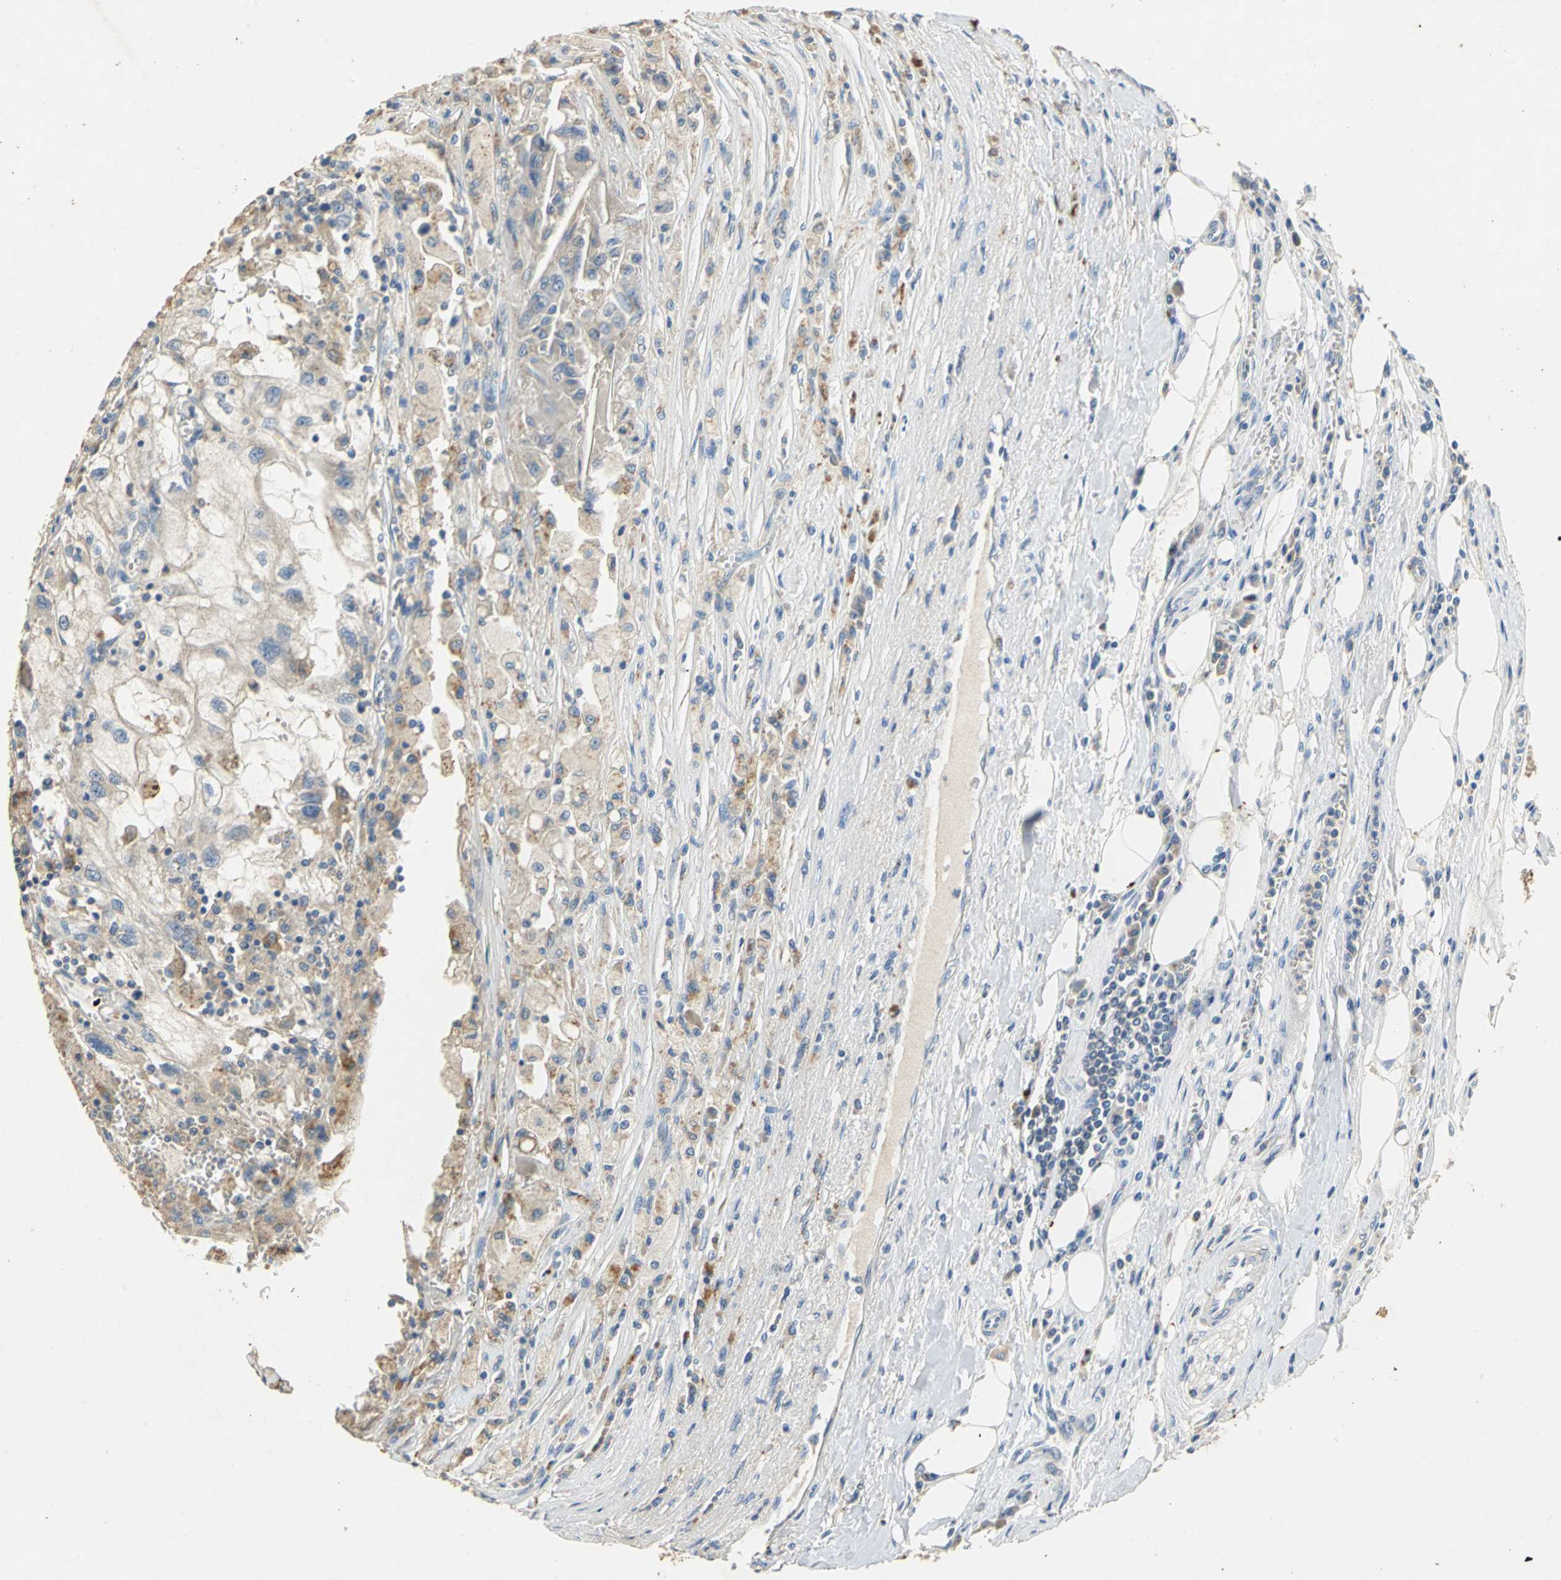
{"staining": {"intensity": "weak", "quantity": ">75%", "location": "cytoplasmic/membranous"}, "tissue": "renal cancer", "cell_type": "Tumor cells", "image_type": "cancer", "snomed": [{"axis": "morphology", "description": "Normal tissue, NOS"}, {"axis": "morphology", "description": "Adenocarcinoma, NOS"}, {"axis": "topography", "description": "Kidney"}], "caption": "Protein positivity by immunohistochemistry (IHC) shows weak cytoplasmic/membranous expression in approximately >75% of tumor cells in renal cancer (adenocarcinoma).", "gene": "ADAMTS5", "patient": {"sex": "male", "age": 71}}